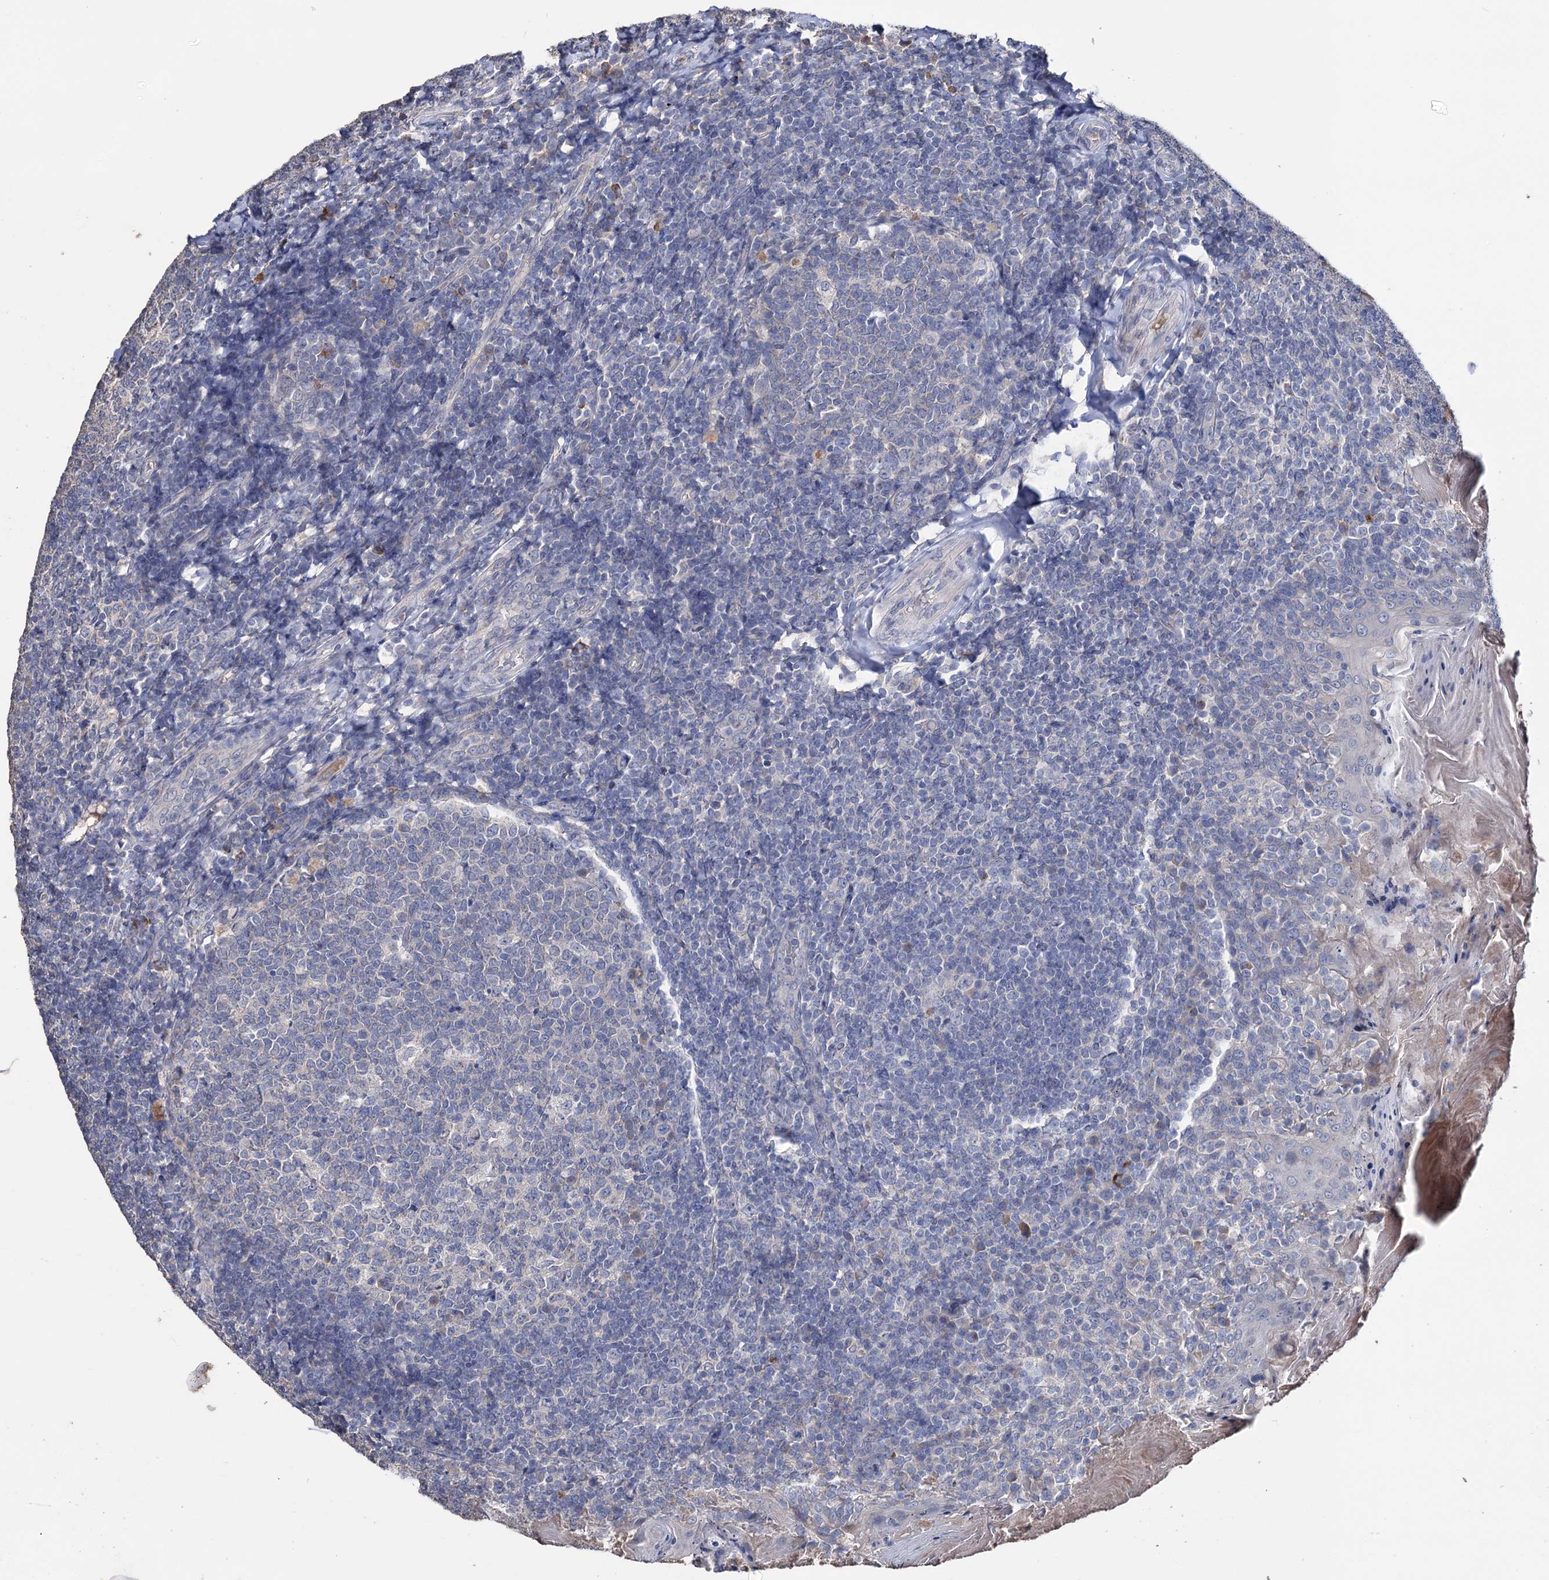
{"staining": {"intensity": "negative", "quantity": "none", "location": "none"}, "tissue": "tonsil", "cell_type": "Germinal center cells", "image_type": "normal", "snomed": [{"axis": "morphology", "description": "Normal tissue, NOS"}, {"axis": "topography", "description": "Tonsil"}], "caption": "DAB immunohistochemical staining of benign human tonsil reveals no significant expression in germinal center cells.", "gene": "EPB41L5", "patient": {"sex": "female", "age": 19}}